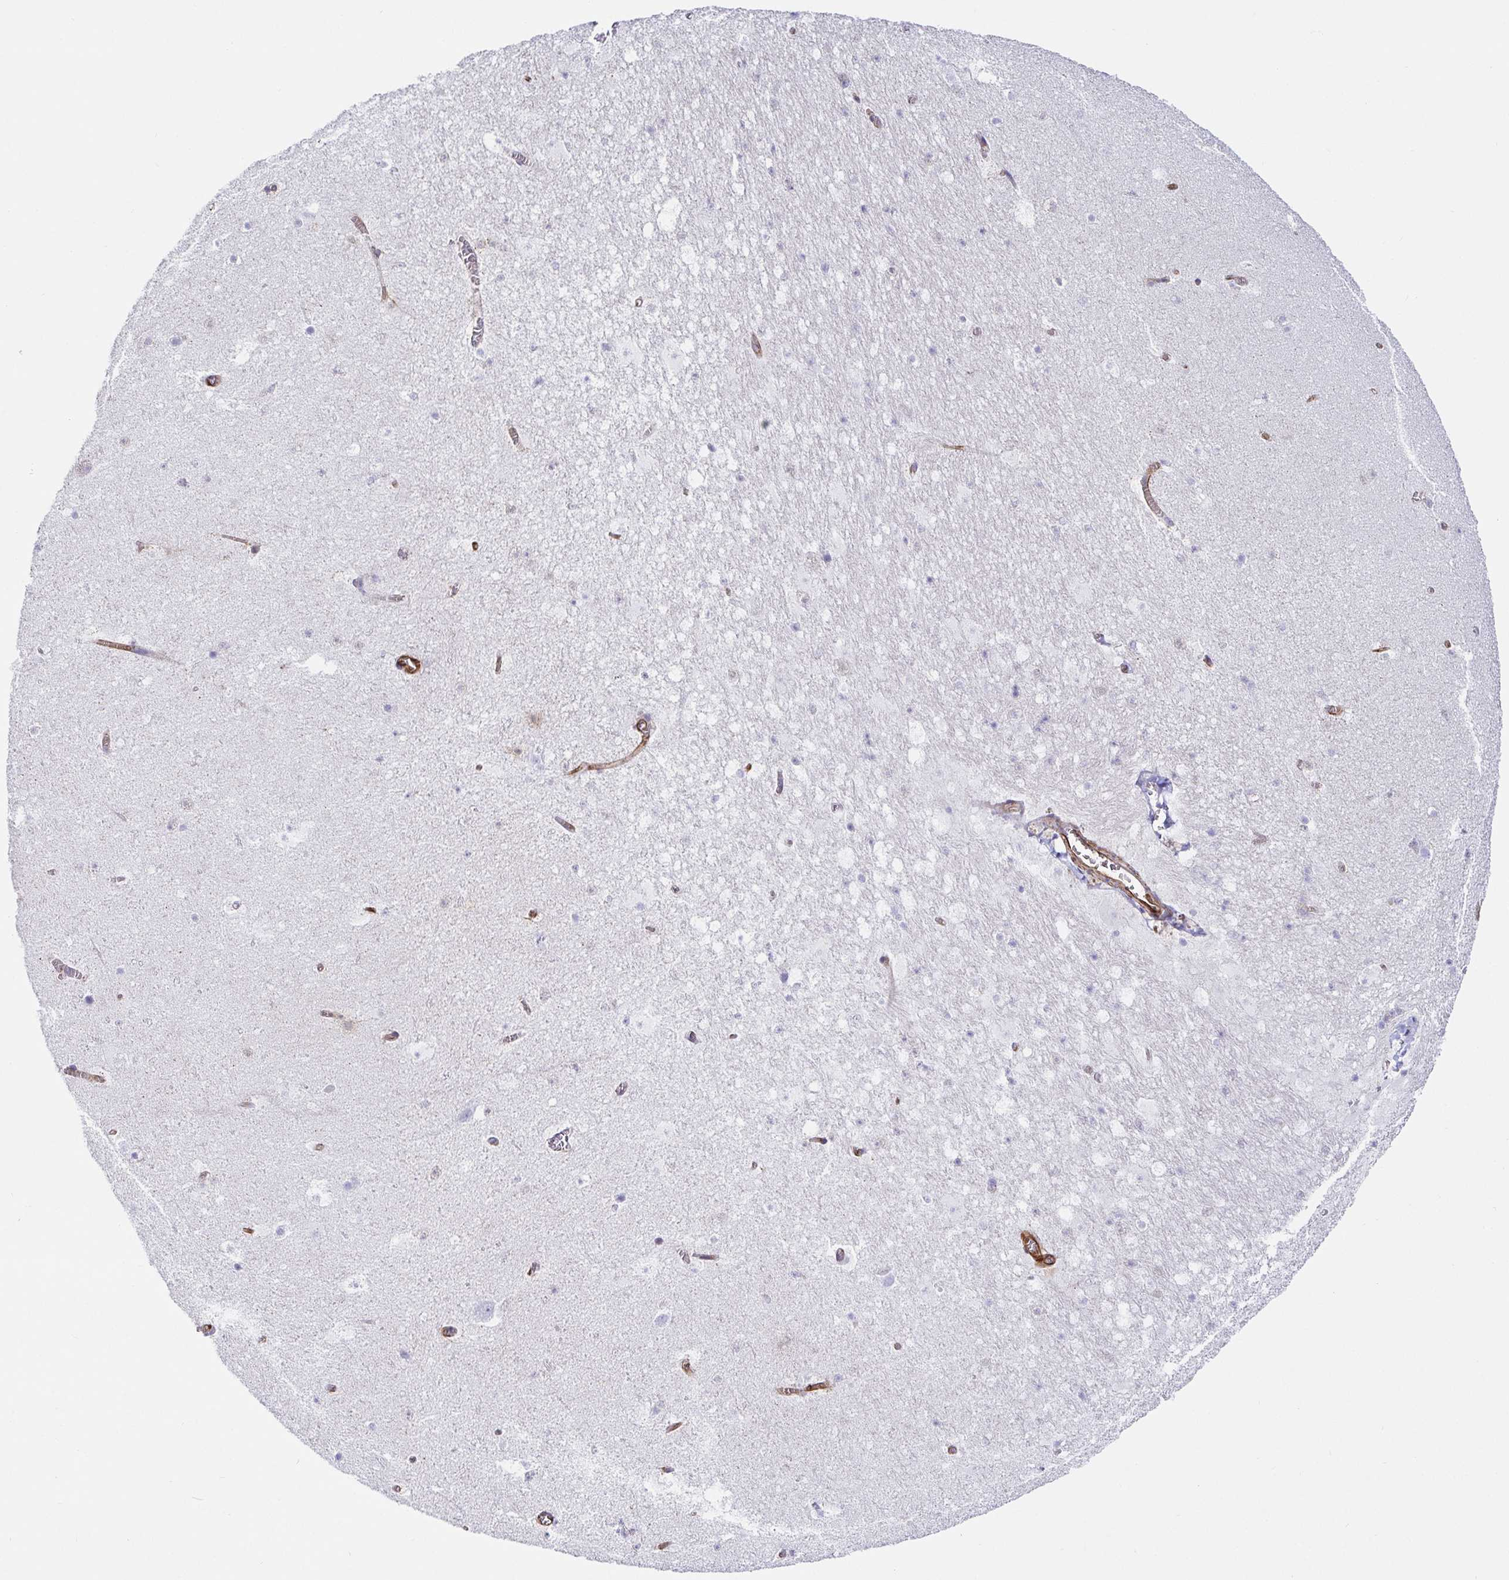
{"staining": {"intensity": "negative", "quantity": "none", "location": "none"}, "tissue": "hippocampus", "cell_type": "Glial cells", "image_type": "normal", "snomed": [{"axis": "morphology", "description": "Normal tissue, NOS"}, {"axis": "topography", "description": "Hippocampus"}], "caption": "Hippocampus stained for a protein using immunohistochemistry demonstrates no expression glial cells.", "gene": "DOCK1", "patient": {"sex": "female", "age": 42}}